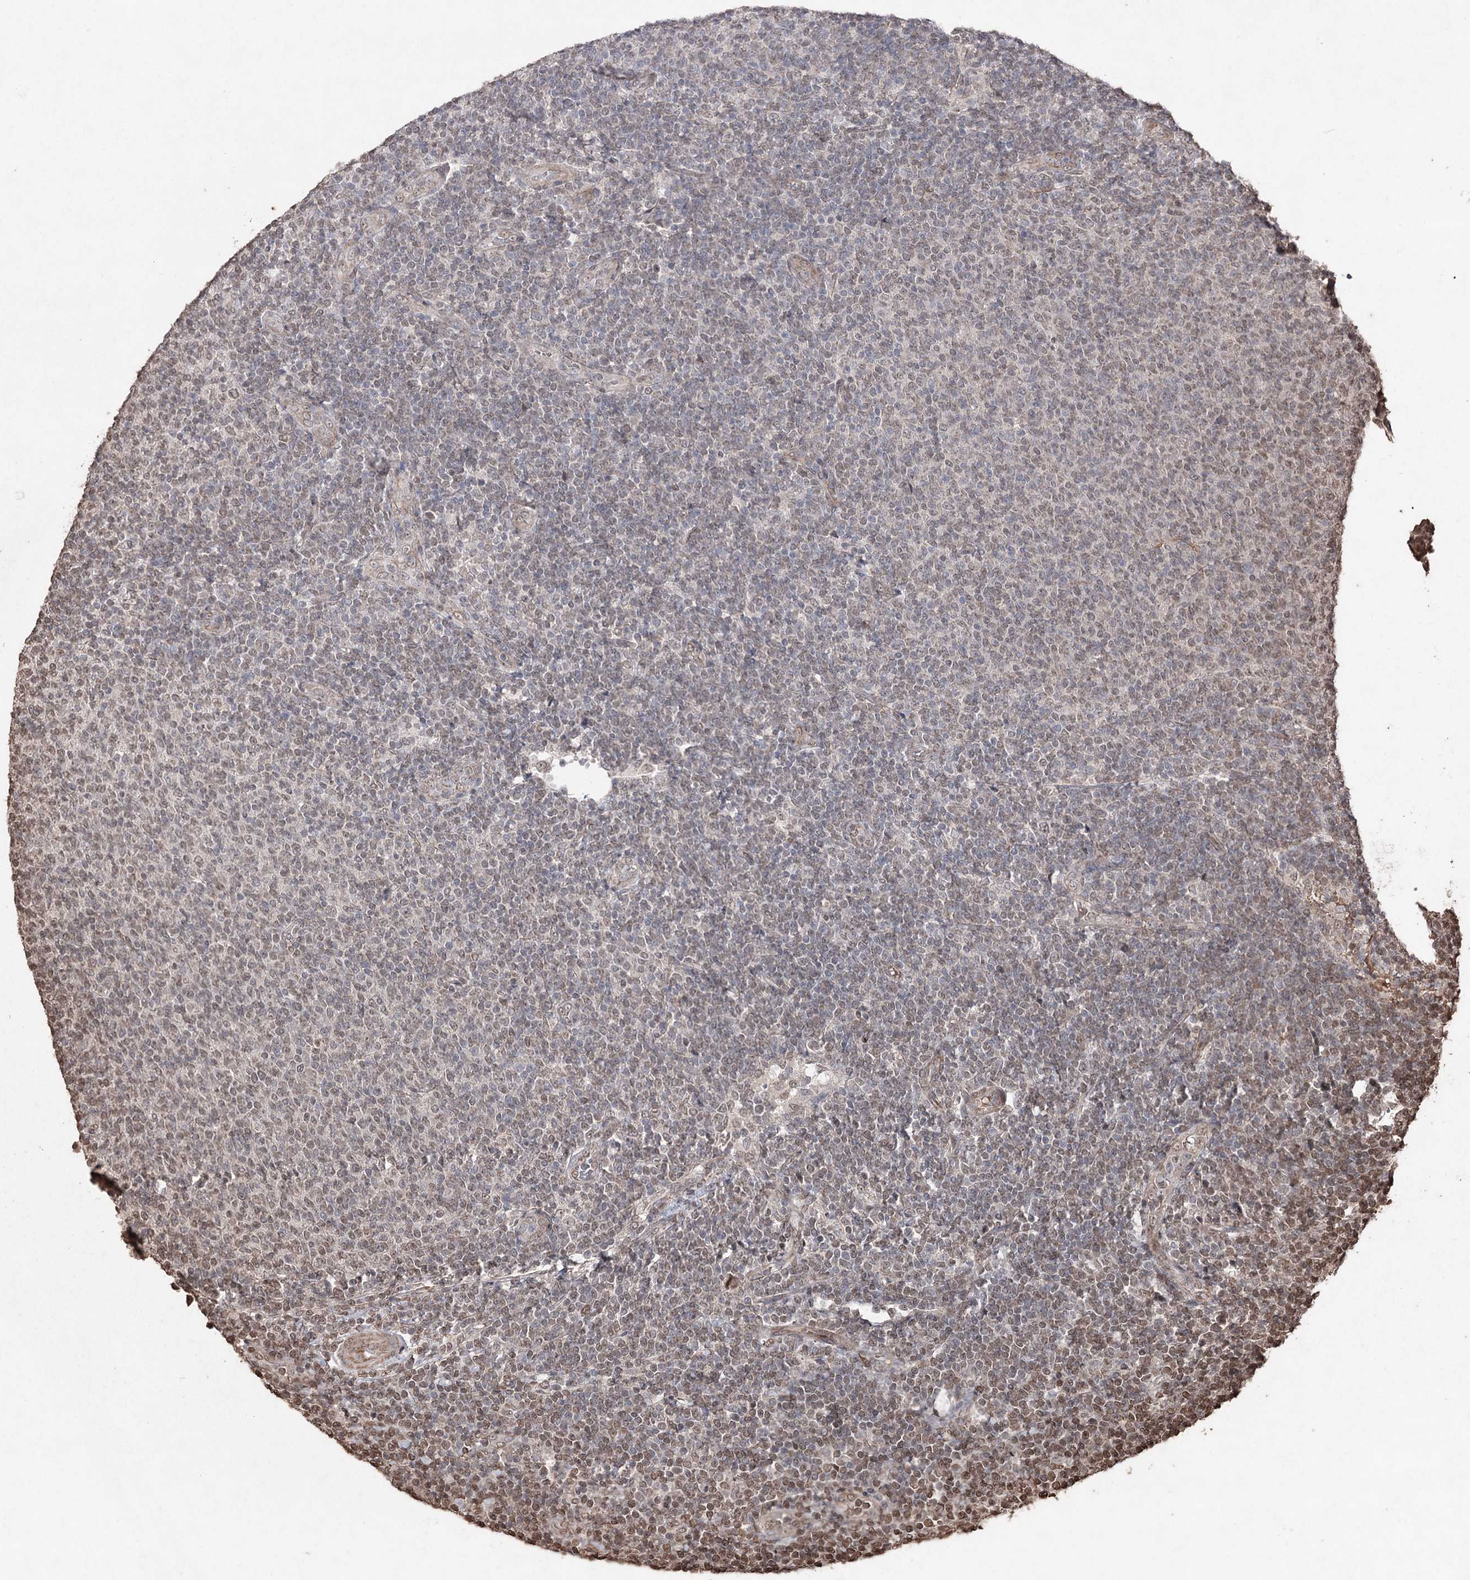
{"staining": {"intensity": "weak", "quantity": "<25%", "location": "nuclear"}, "tissue": "lymphoma", "cell_type": "Tumor cells", "image_type": "cancer", "snomed": [{"axis": "morphology", "description": "Malignant lymphoma, non-Hodgkin's type, Low grade"}, {"axis": "topography", "description": "Lymph node"}], "caption": "Low-grade malignant lymphoma, non-Hodgkin's type stained for a protein using IHC exhibits no positivity tumor cells.", "gene": "ATG14", "patient": {"sex": "male", "age": 66}}